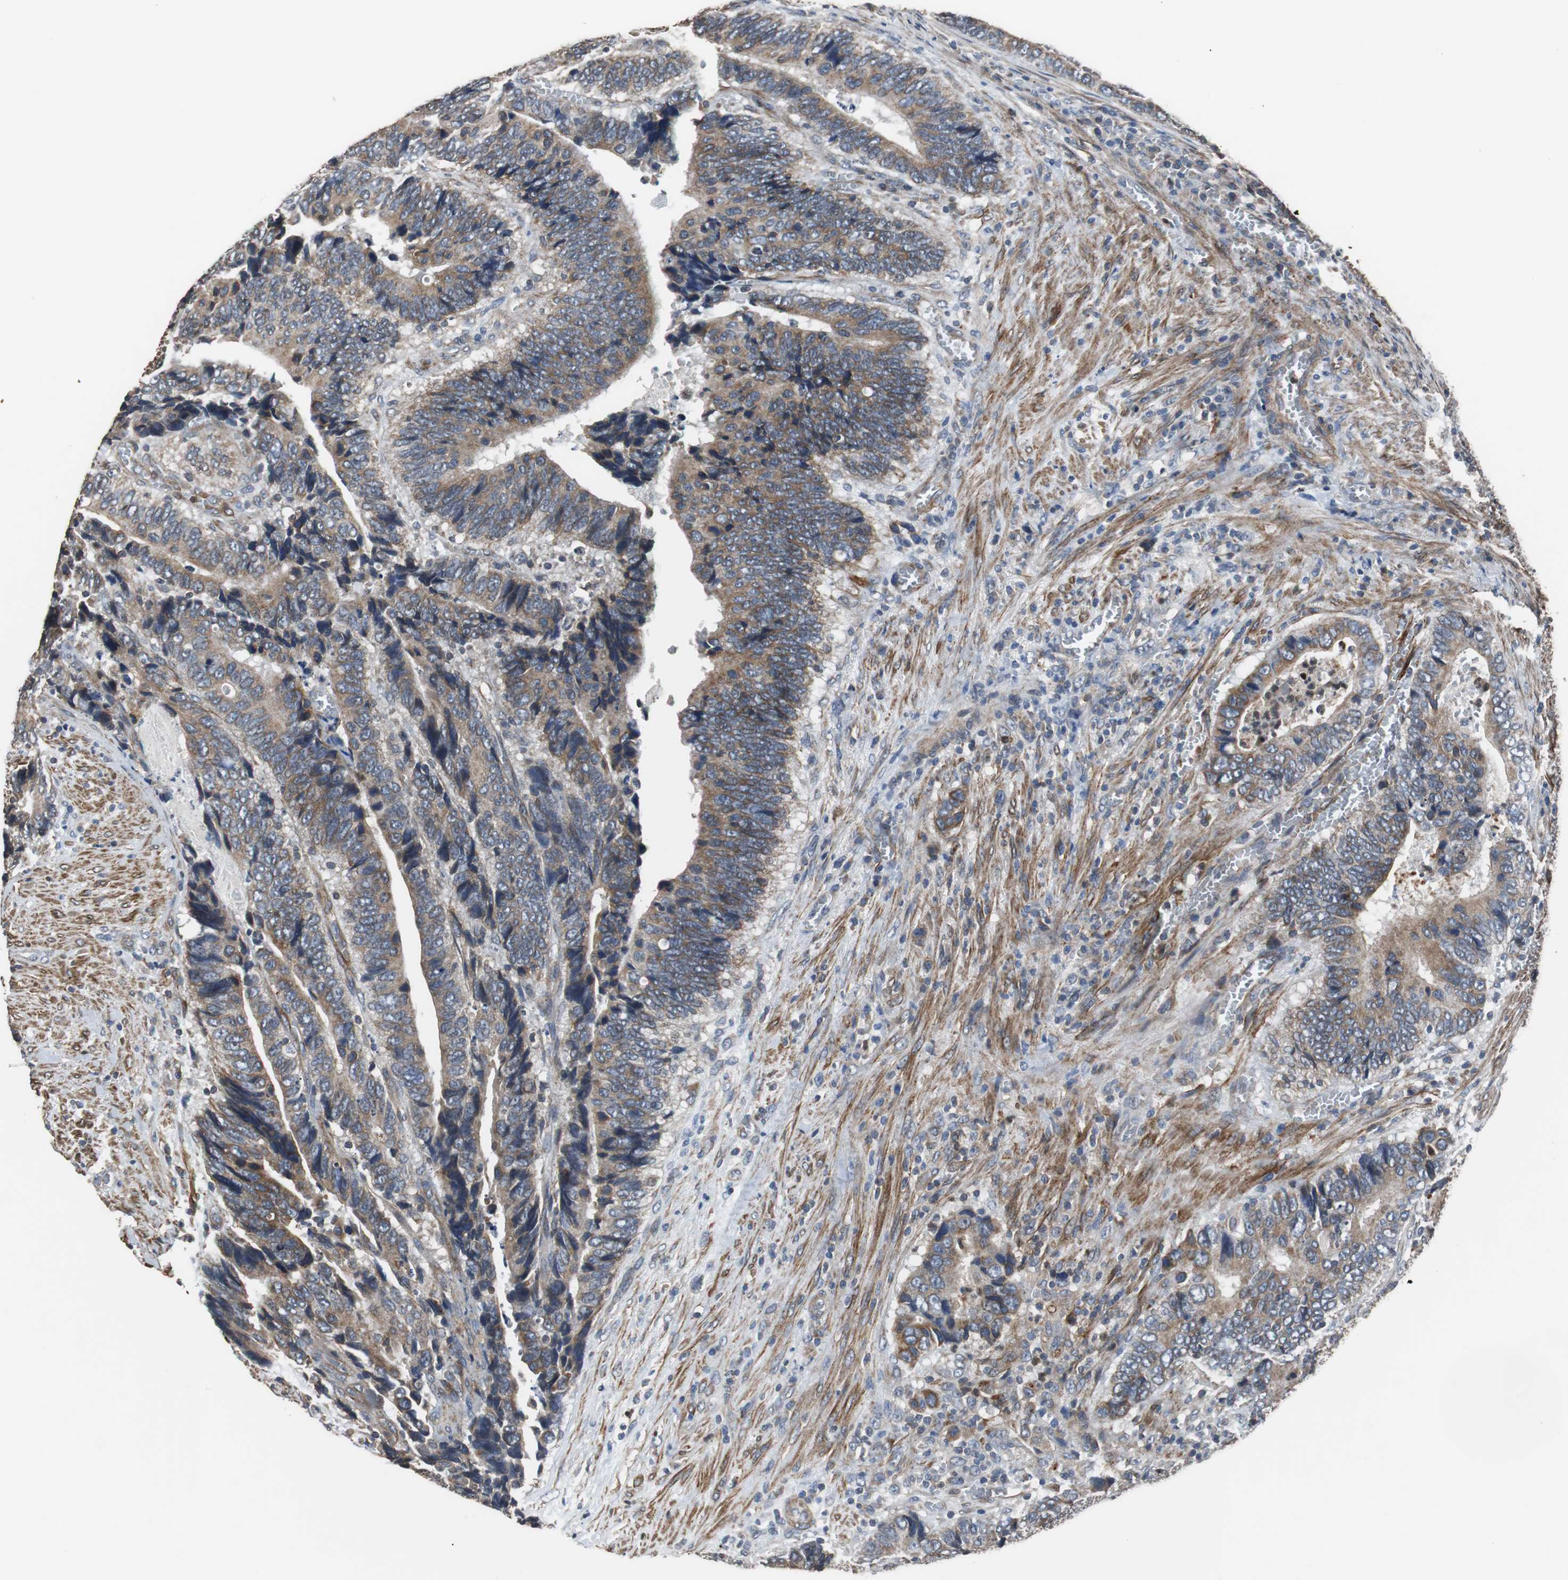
{"staining": {"intensity": "moderate", "quantity": ">75%", "location": "cytoplasmic/membranous"}, "tissue": "colorectal cancer", "cell_type": "Tumor cells", "image_type": "cancer", "snomed": [{"axis": "morphology", "description": "Adenocarcinoma, NOS"}, {"axis": "topography", "description": "Colon"}], "caption": "Colorectal cancer stained with a brown dye reveals moderate cytoplasmic/membranous positive staining in approximately >75% of tumor cells.", "gene": "PITRM1", "patient": {"sex": "male", "age": 72}}